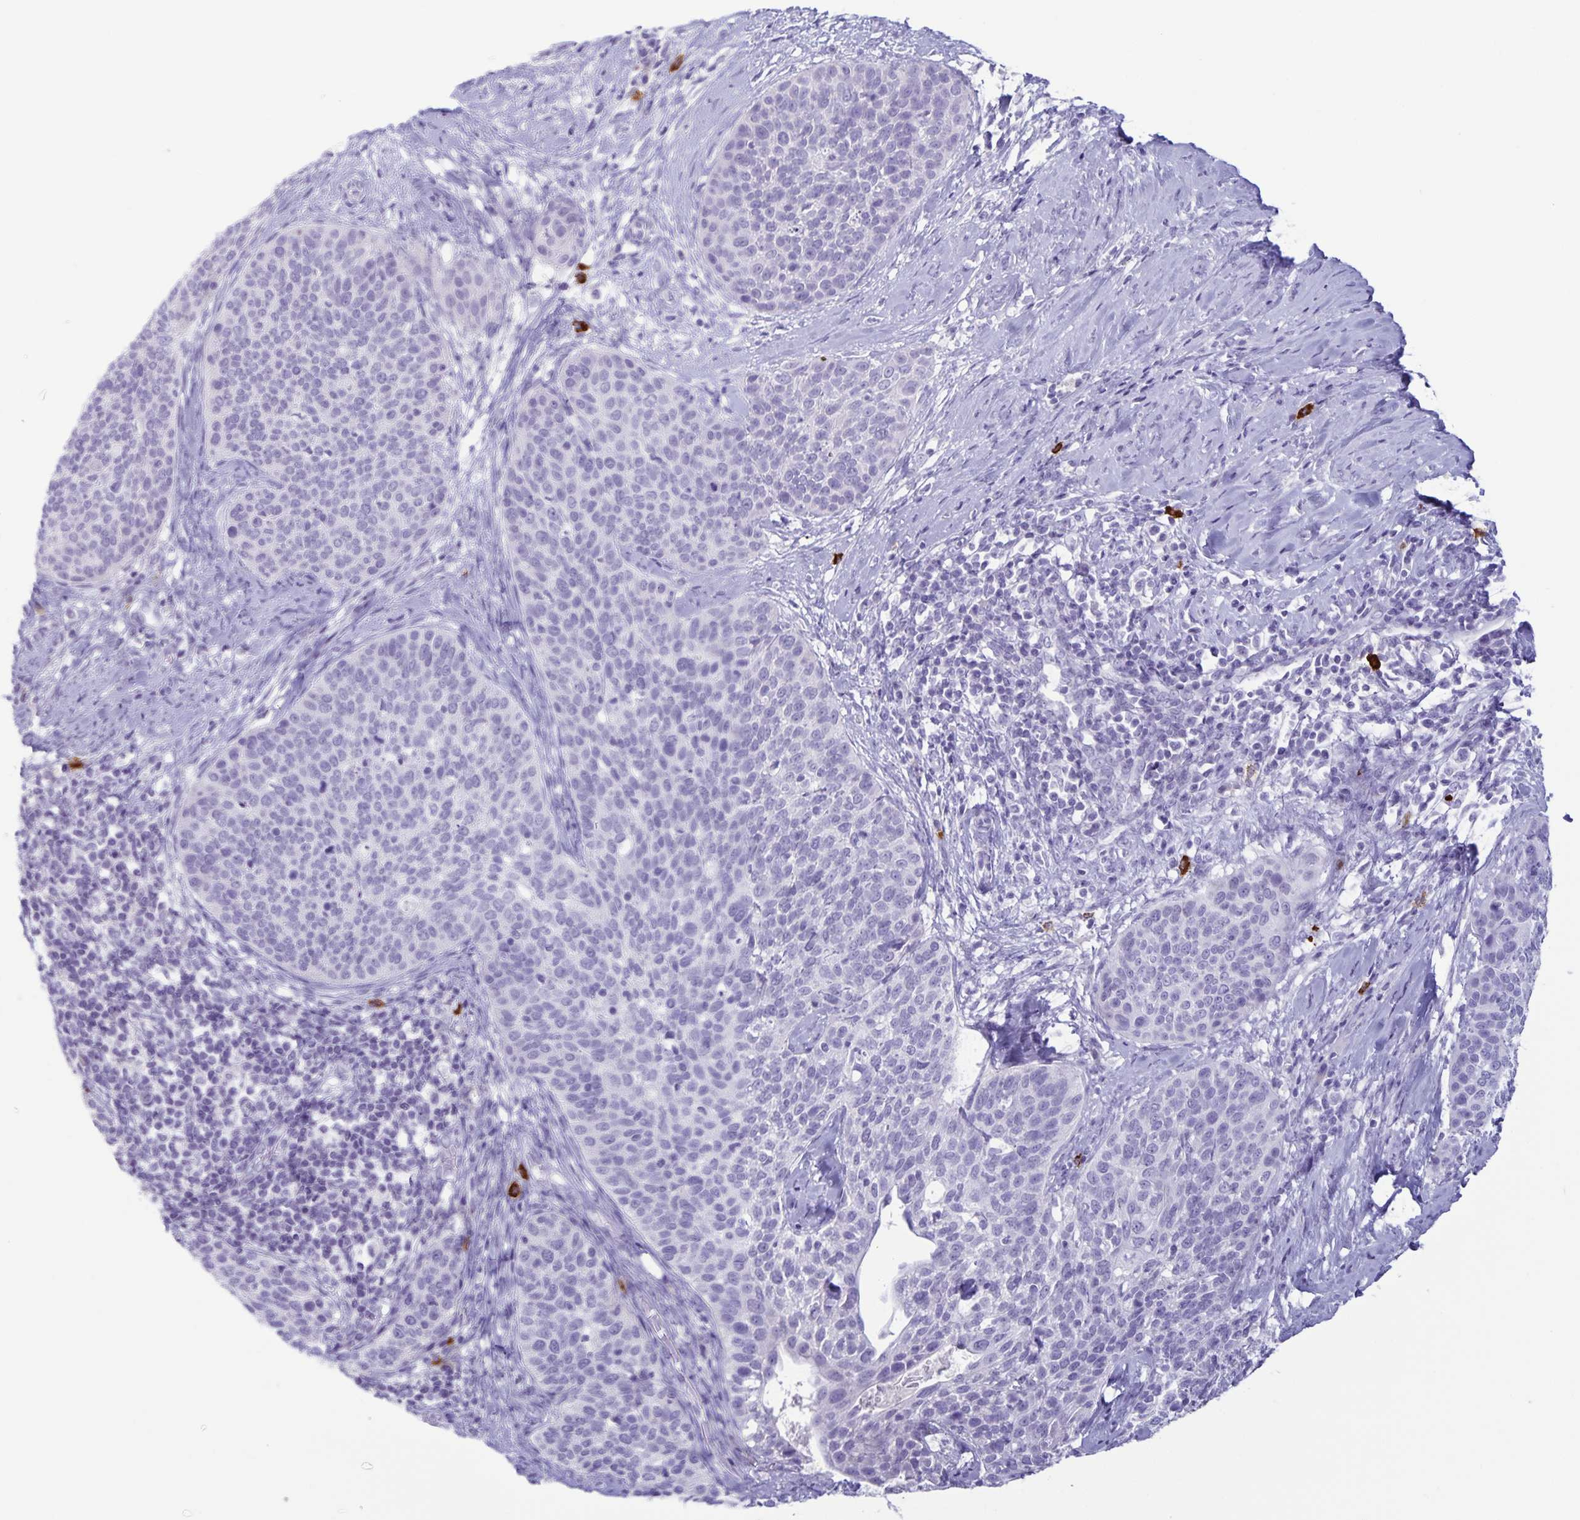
{"staining": {"intensity": "negative", "quantity": "none", "location": "none"}, "tissue": "cervical cancer", "cell_type": "Tumor cells", "image_type": "cancer", "snomed": [{"axis": "morphology", "description": "Squamous cell carcinoma, NOS"}, {"axis": "topography", "description": "Cervix"}], "caption": "Cervical squamous cell carcinoma stained for a protein using IHC displays no expression tumor cells.", "gene": "IBTK", "patient": {"sex": "female", "age": 69}}